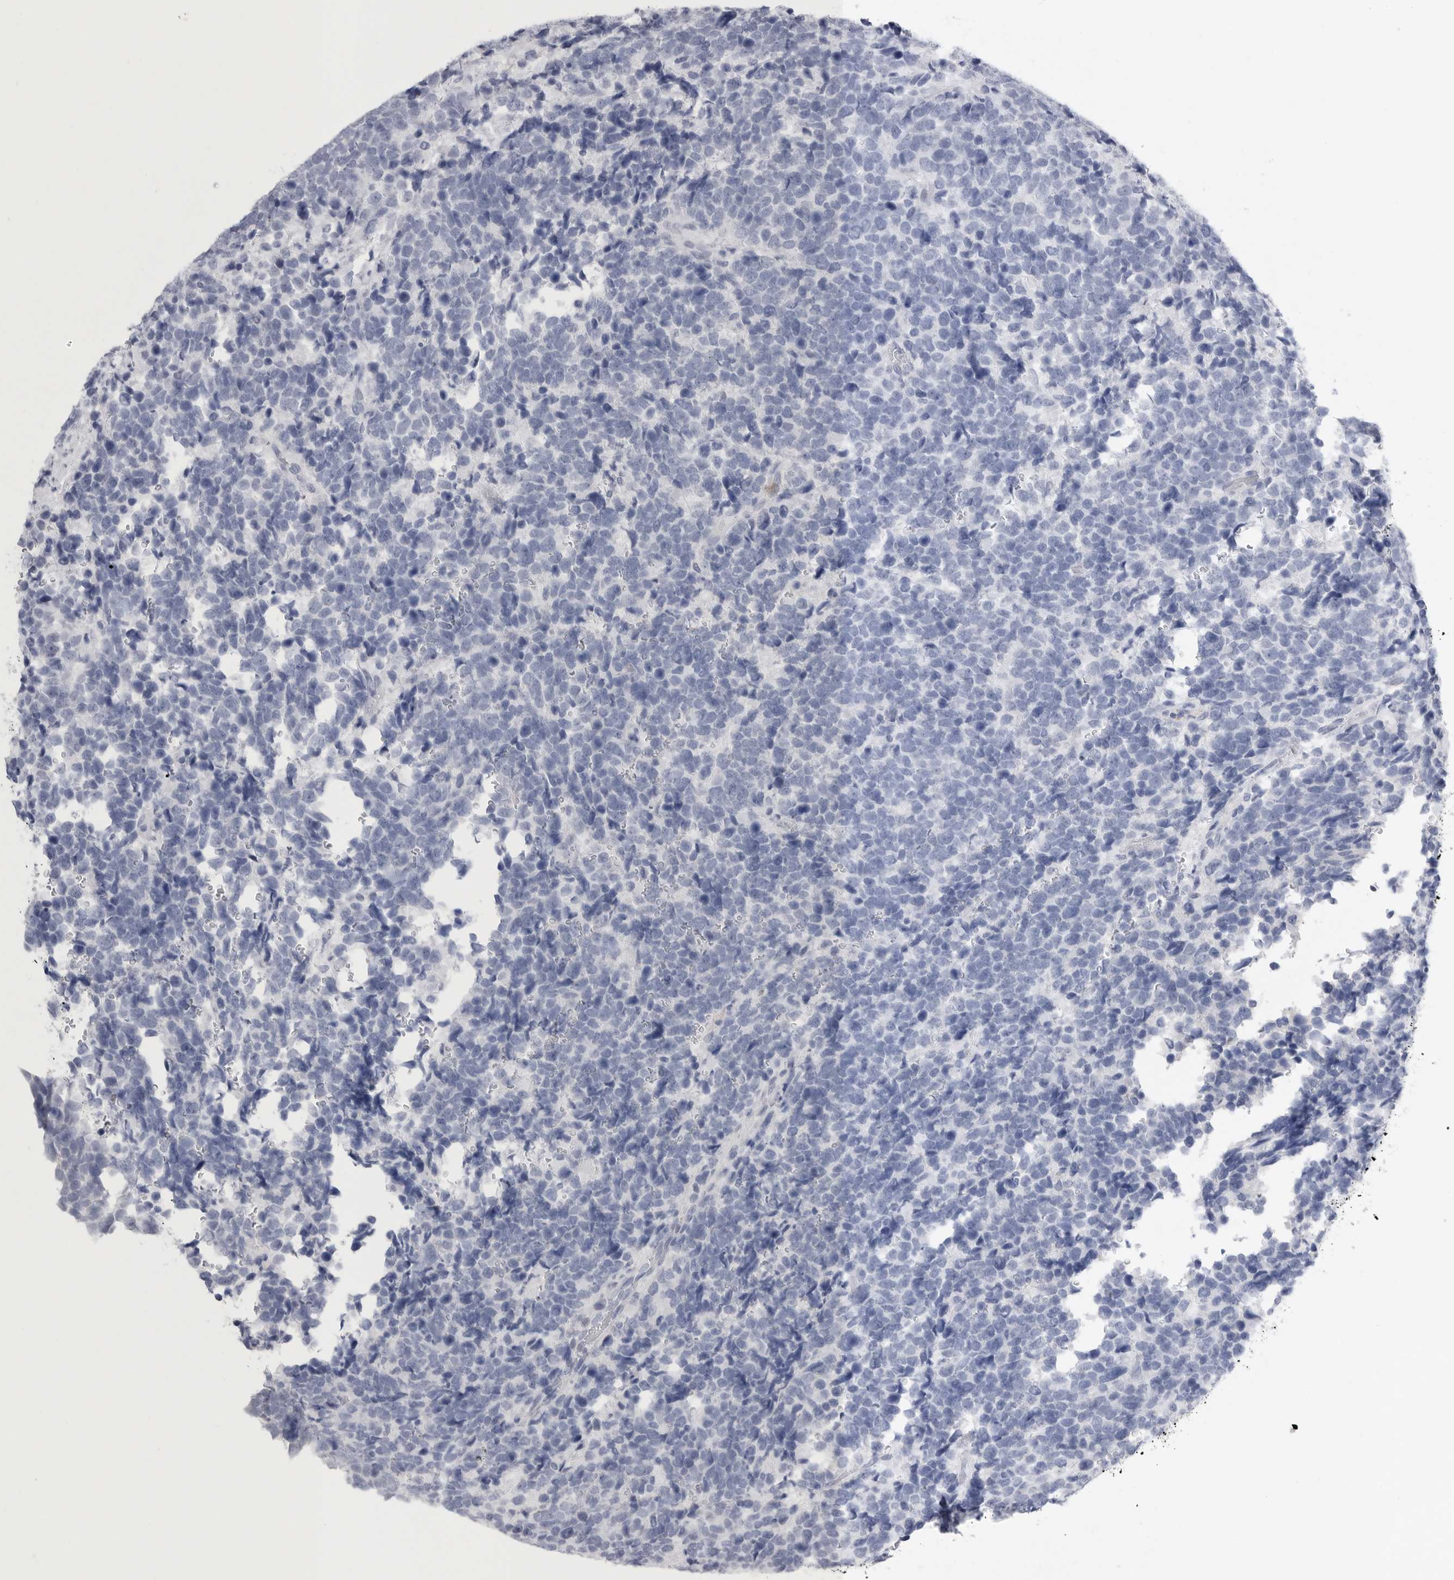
{"staining": {"intensity": "negative", "quantity": "none", "location": "none"}, "tissue": "urothelial cancer", "cell_type": "Tumor cells", "image_type": "cancer", "snomed": [{"axis": "morphology", "description": "Urothelial carcinoma, High grade"}, {"axis": "topography", "description": "Urinary bladder"}], "caption": "Human urothelial cancer stained for a protein using immunohistochemistry (IHC) displays no positivity in tumor cells.", "gene": "TIMP1", "patient": {"sex": "female", "age": 82}}